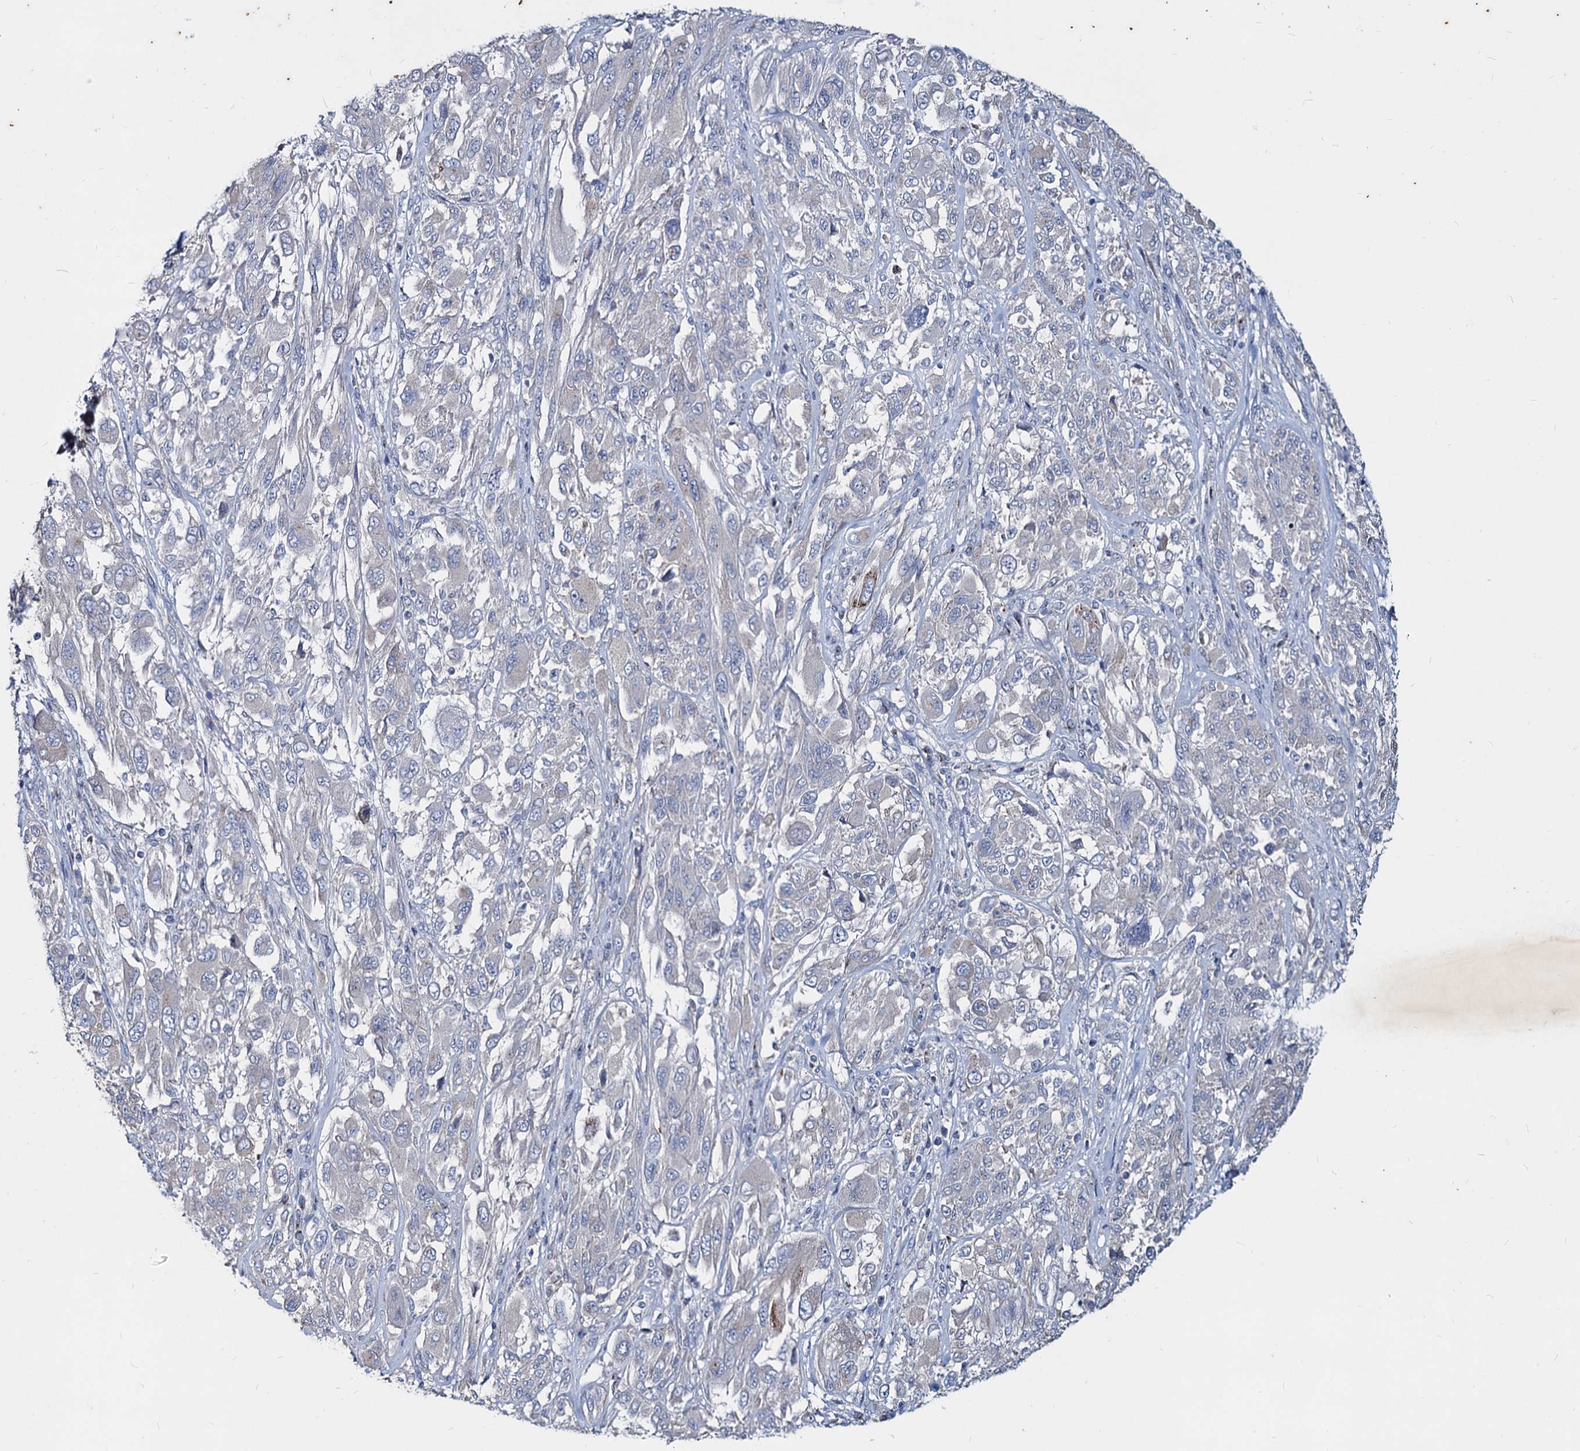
{"staining": {"intensity": "negative", "quantity": "none", "location": "none"}, "tissue": "melanoma", "cell_type": "Tumor cells", "image_type": "cancer", "snomed": [{"axis": "morphology", "description": "Malignant melanoma, NOS"}, {"axis": "topography", "description": "Skin"}], "caption": "Malignant melanoma was stained to show a protein in brown. There is no significant staining in tumor cells. (DAB (3,3'-diaminobenzidine) immunohistochemistry visualized using brightfield microscopy, high magnification).", "gene": "AGBL4", "patient": {"sex": "female", "age": 91}}